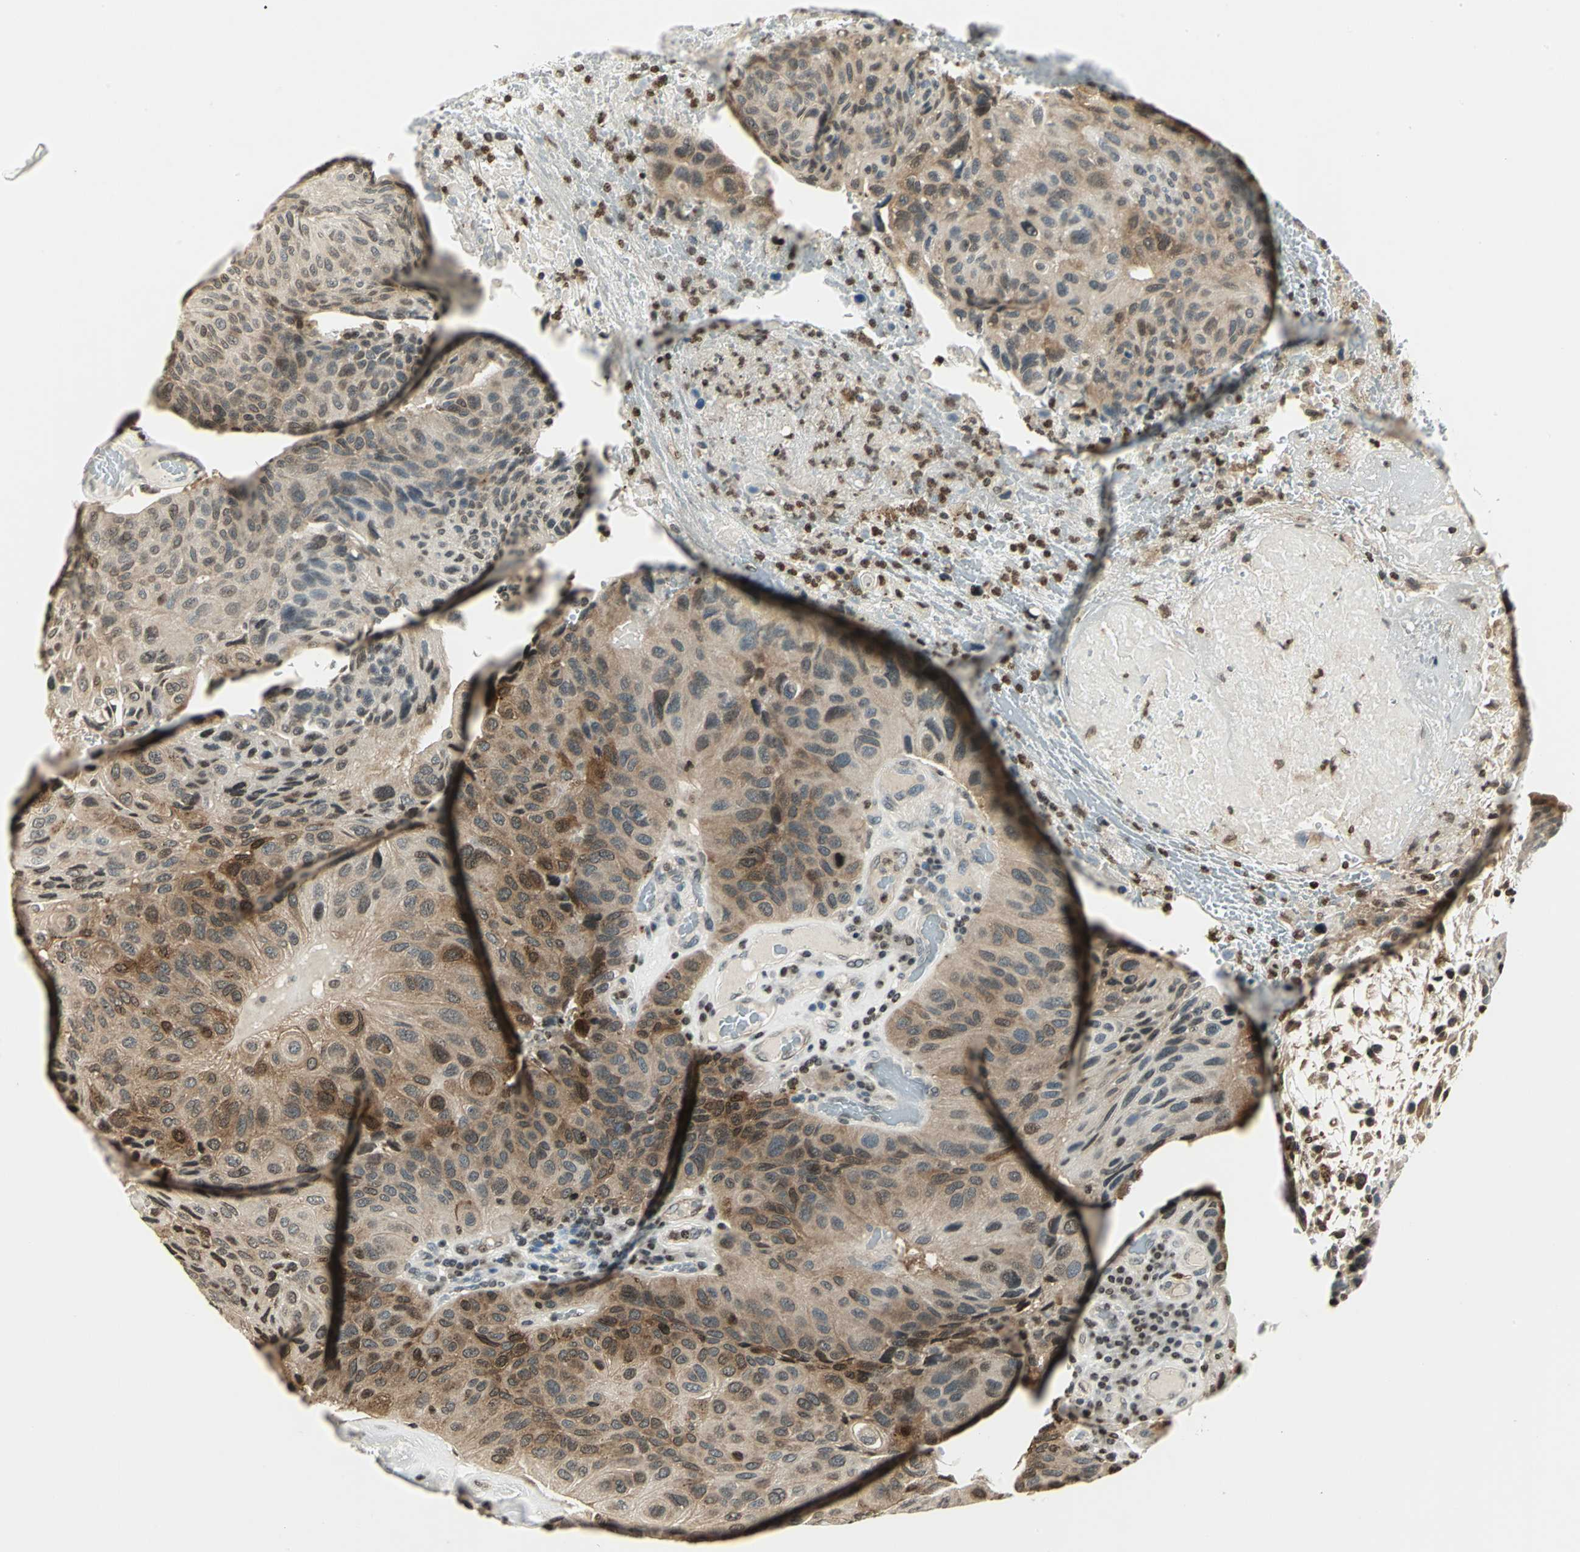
{"staining": {"intensity": "strong", "quantity": ">75%", "location": "cytoplasmic/membranous,nuclear"}, "tissue": "urothelial cancer", "cell_type": "Tumor cells", "image_type": "cancer", "snomed": [{"axis": "morphology", "description": "Urothelial carcinoma, High grade"}, {"axis": "topography", "description": "Urinary bladder"}], "caption": "The image shows a brown stain indicating the presence of a protein in the cytoplasmic/membranous and nuclear of tumor cells in urothelial carcinoma (high-grade).", "gene": "LGALS3", "patient": {"sex": "male", "age": 66}}